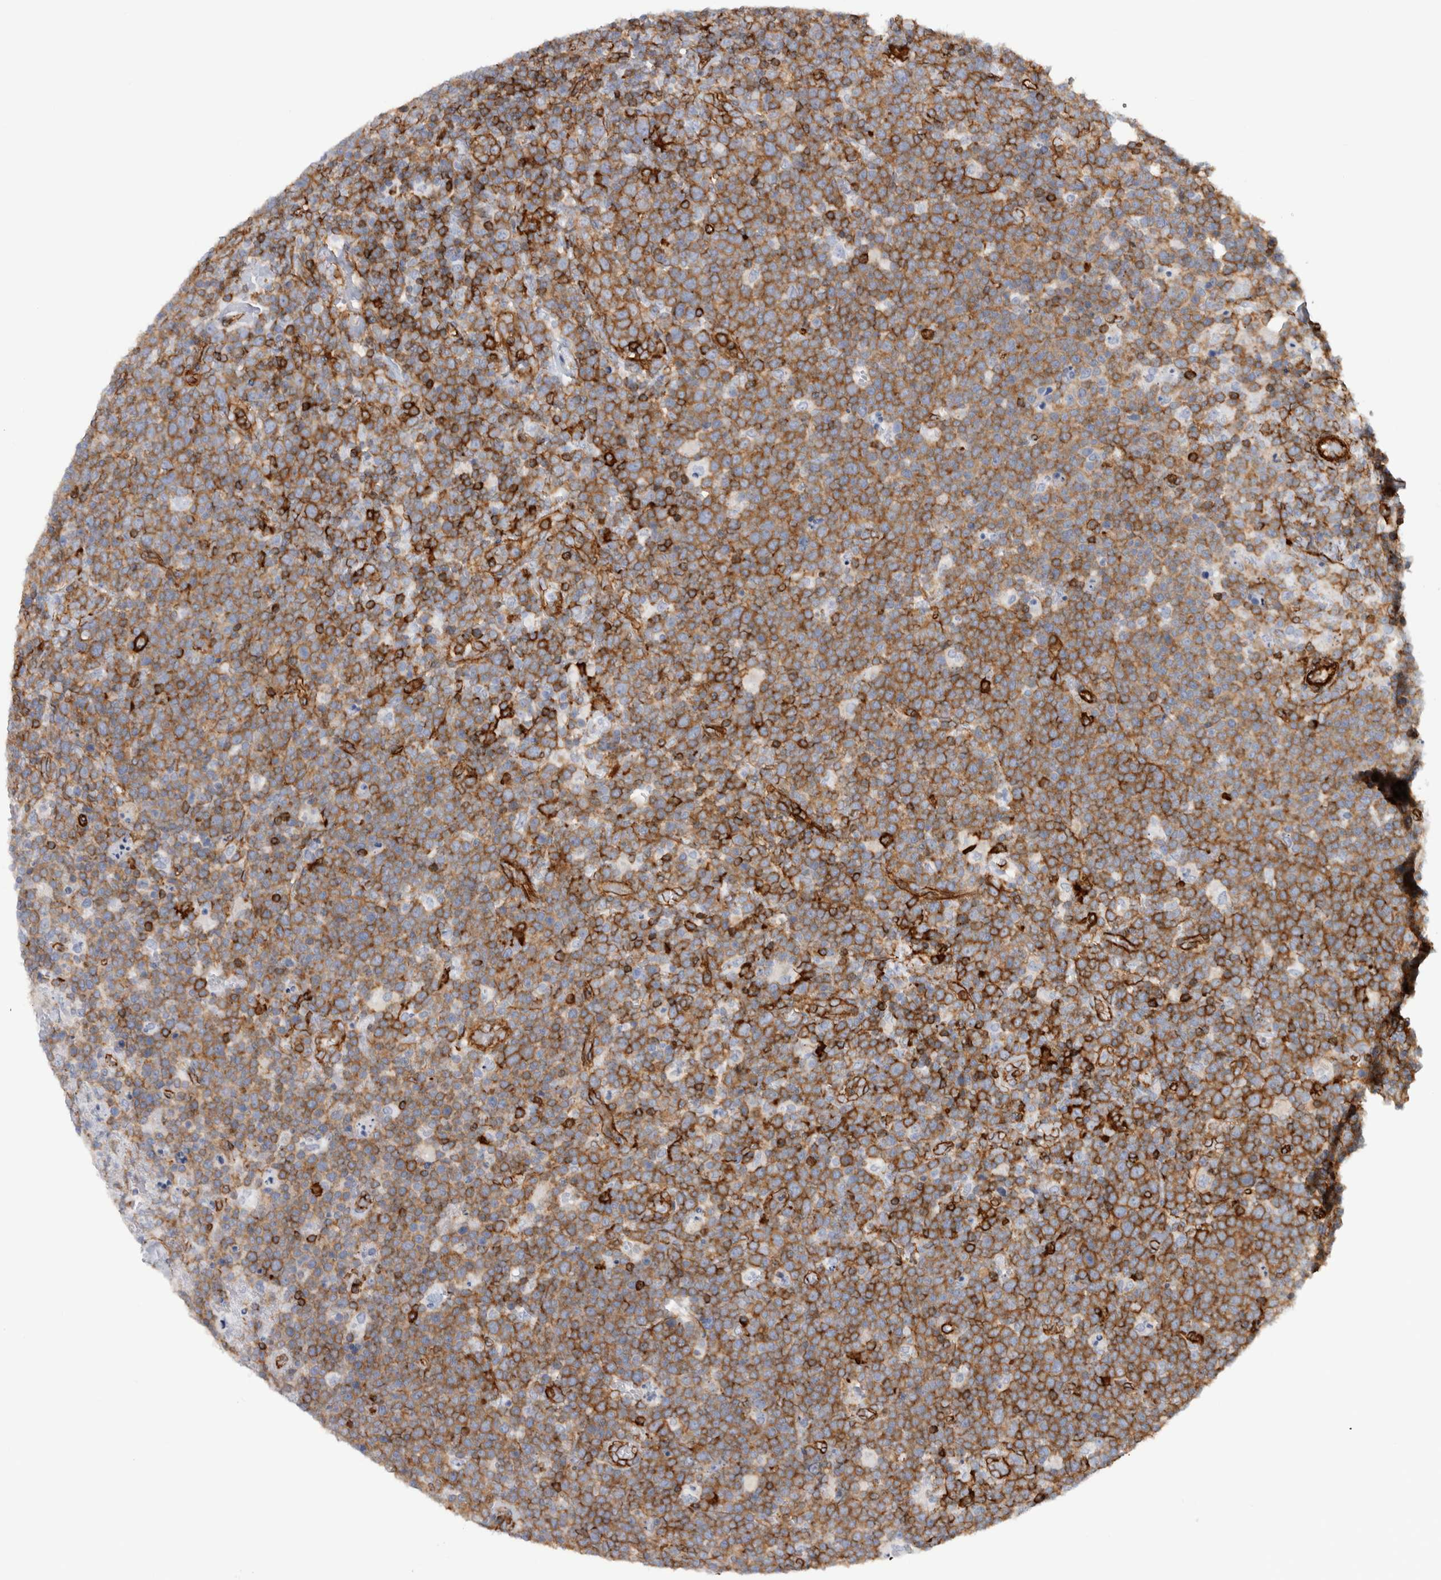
{"staining": {"intensity": "moderate", "quantity": ">75%", "location": "cytoplasmic/membranous"}, "tissue": "lymphoma", "cell_type": "Tumor cells", "image_type": "cancer", "snomed": [{"axis": "morphology", "description": "Malignant lymphoma, non-Hodgkin's type, High grade"}, {"axis": "topography", "description": "Lymph node"}], "caption": "The immunohistochemical stain labels moderate cytoplasmic/membranous expression in tumor cells of high-grade malignant lymphoma, non-Hodgkin's type tissue.", "gene": "AHNAK", "patient": {"sex": "male", "age": 61}}